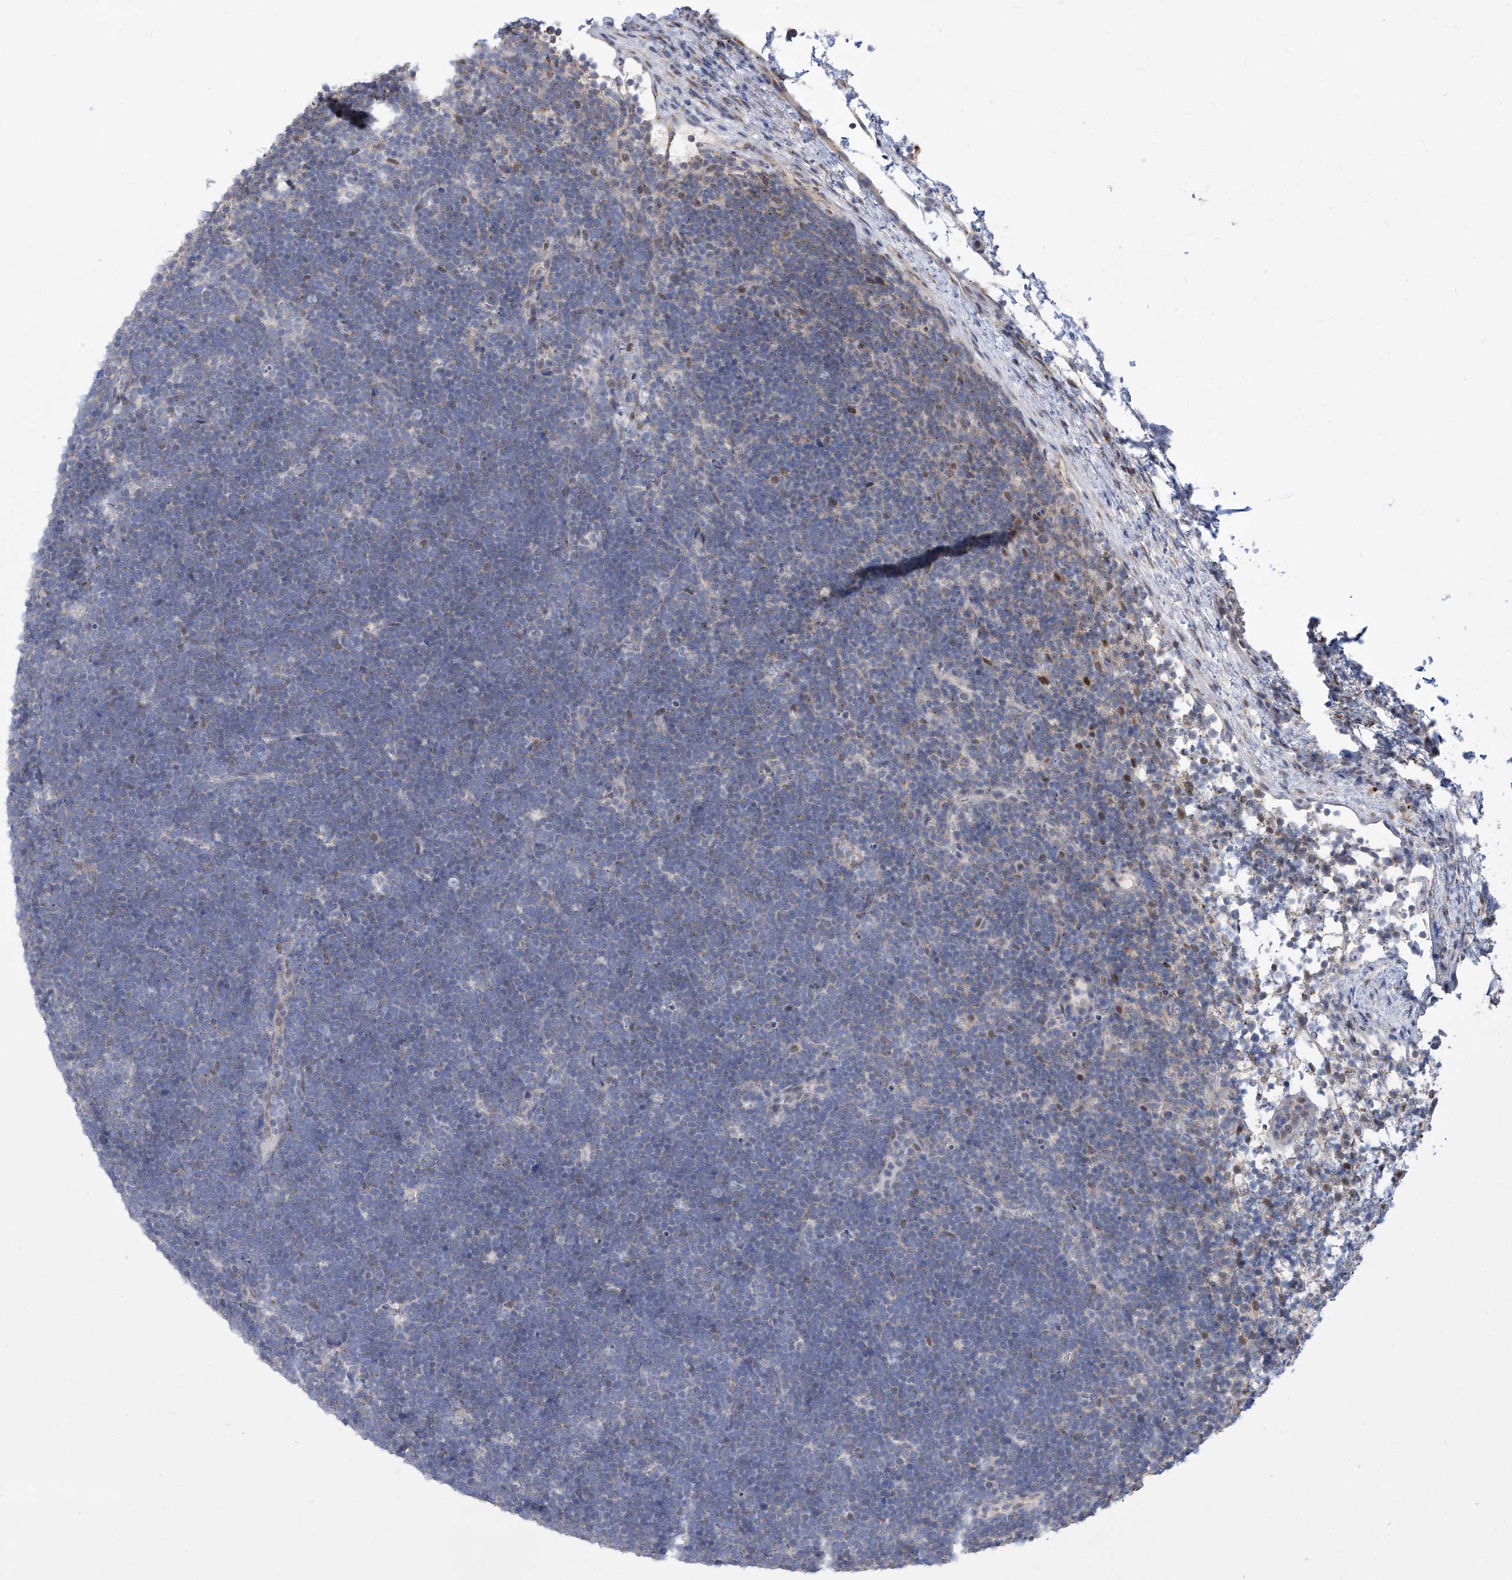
{"staining": {"intensity": "negative", "quantity": "none", "location": "none"}, "tissue": "lymphoma", "cell_type": "Tumor cells", "image_type": "cancer", "snomed": [{"axis": "morphology", "description": "Malignant lymphoma, non-Hodgkin's type, High grade"}, {"axis": "topography", "description": "Lymph node"}], "caption": "Tumor cells show no significant expression in lymphoma. The staining was performed using DAB (3,3'-diaminobenzidine) to visualize the protein expression in brown, while the nuclei were stained in blue with hematoxylin (Magnification: 20x).", "gene": "CETN2", "patient": {"sex": "male", "age": 13}}